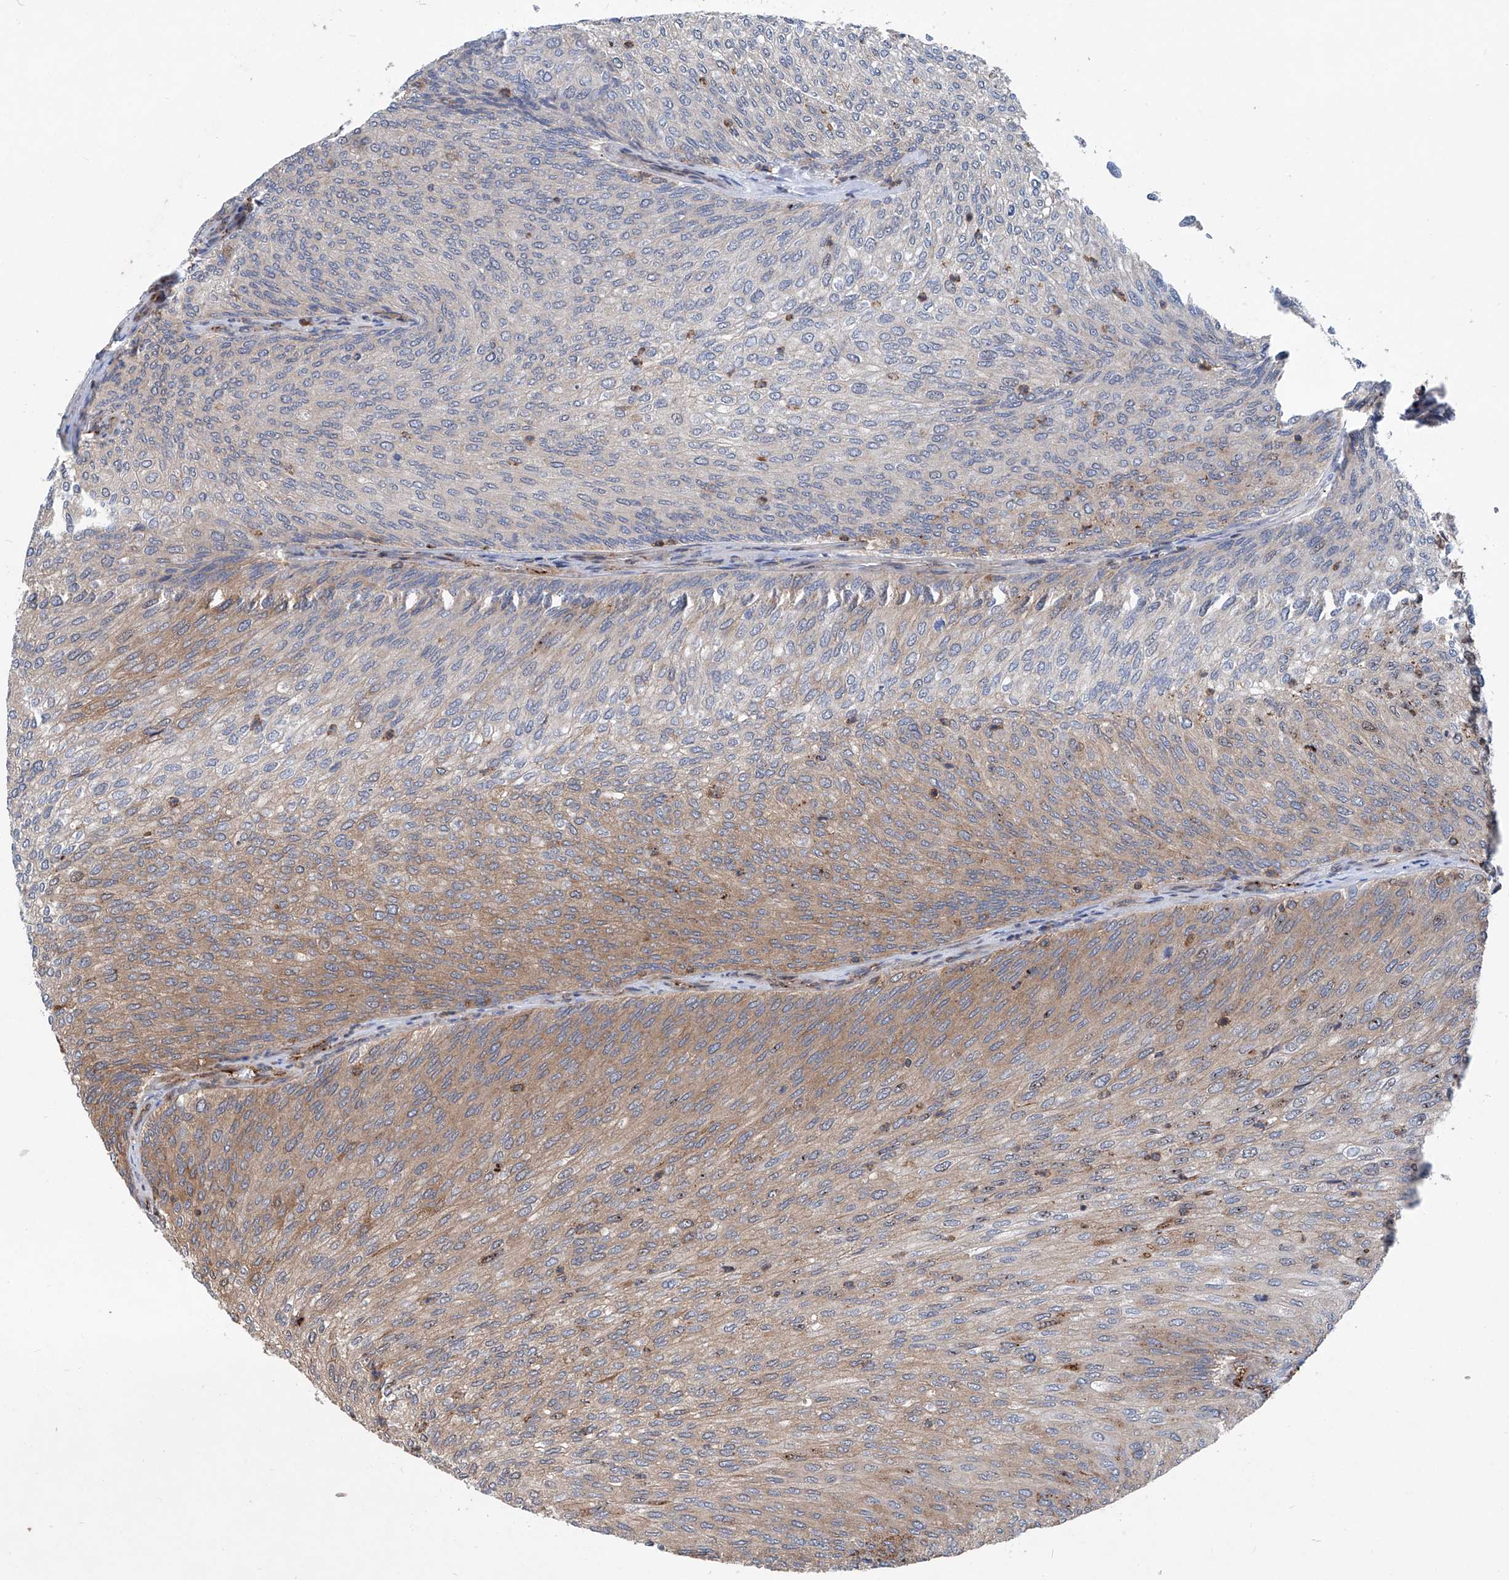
{"staining": {"intensity": "weak", "quantity": "25%-75%", "location": "cytoplasmic/membranous"}, "tissue": "urothelial cancer", "cell_type": "Tumor cells", "image_type": "cancer", "snomed": [{"axis": "morphology", "description": "Urothelial carcinoma, Low grade"}, {"axis": "topography", "description": "Urinary bladder"}], "caption": "There is low levels of weak cytoplasmic/membranous expression in tumor cells of low-grade urothelial carcinoma, as demonstrated by immunohistochemical staining (brown color).", "gene": "NT5C3A", "patient": {"sex": "female", "age": 79}}